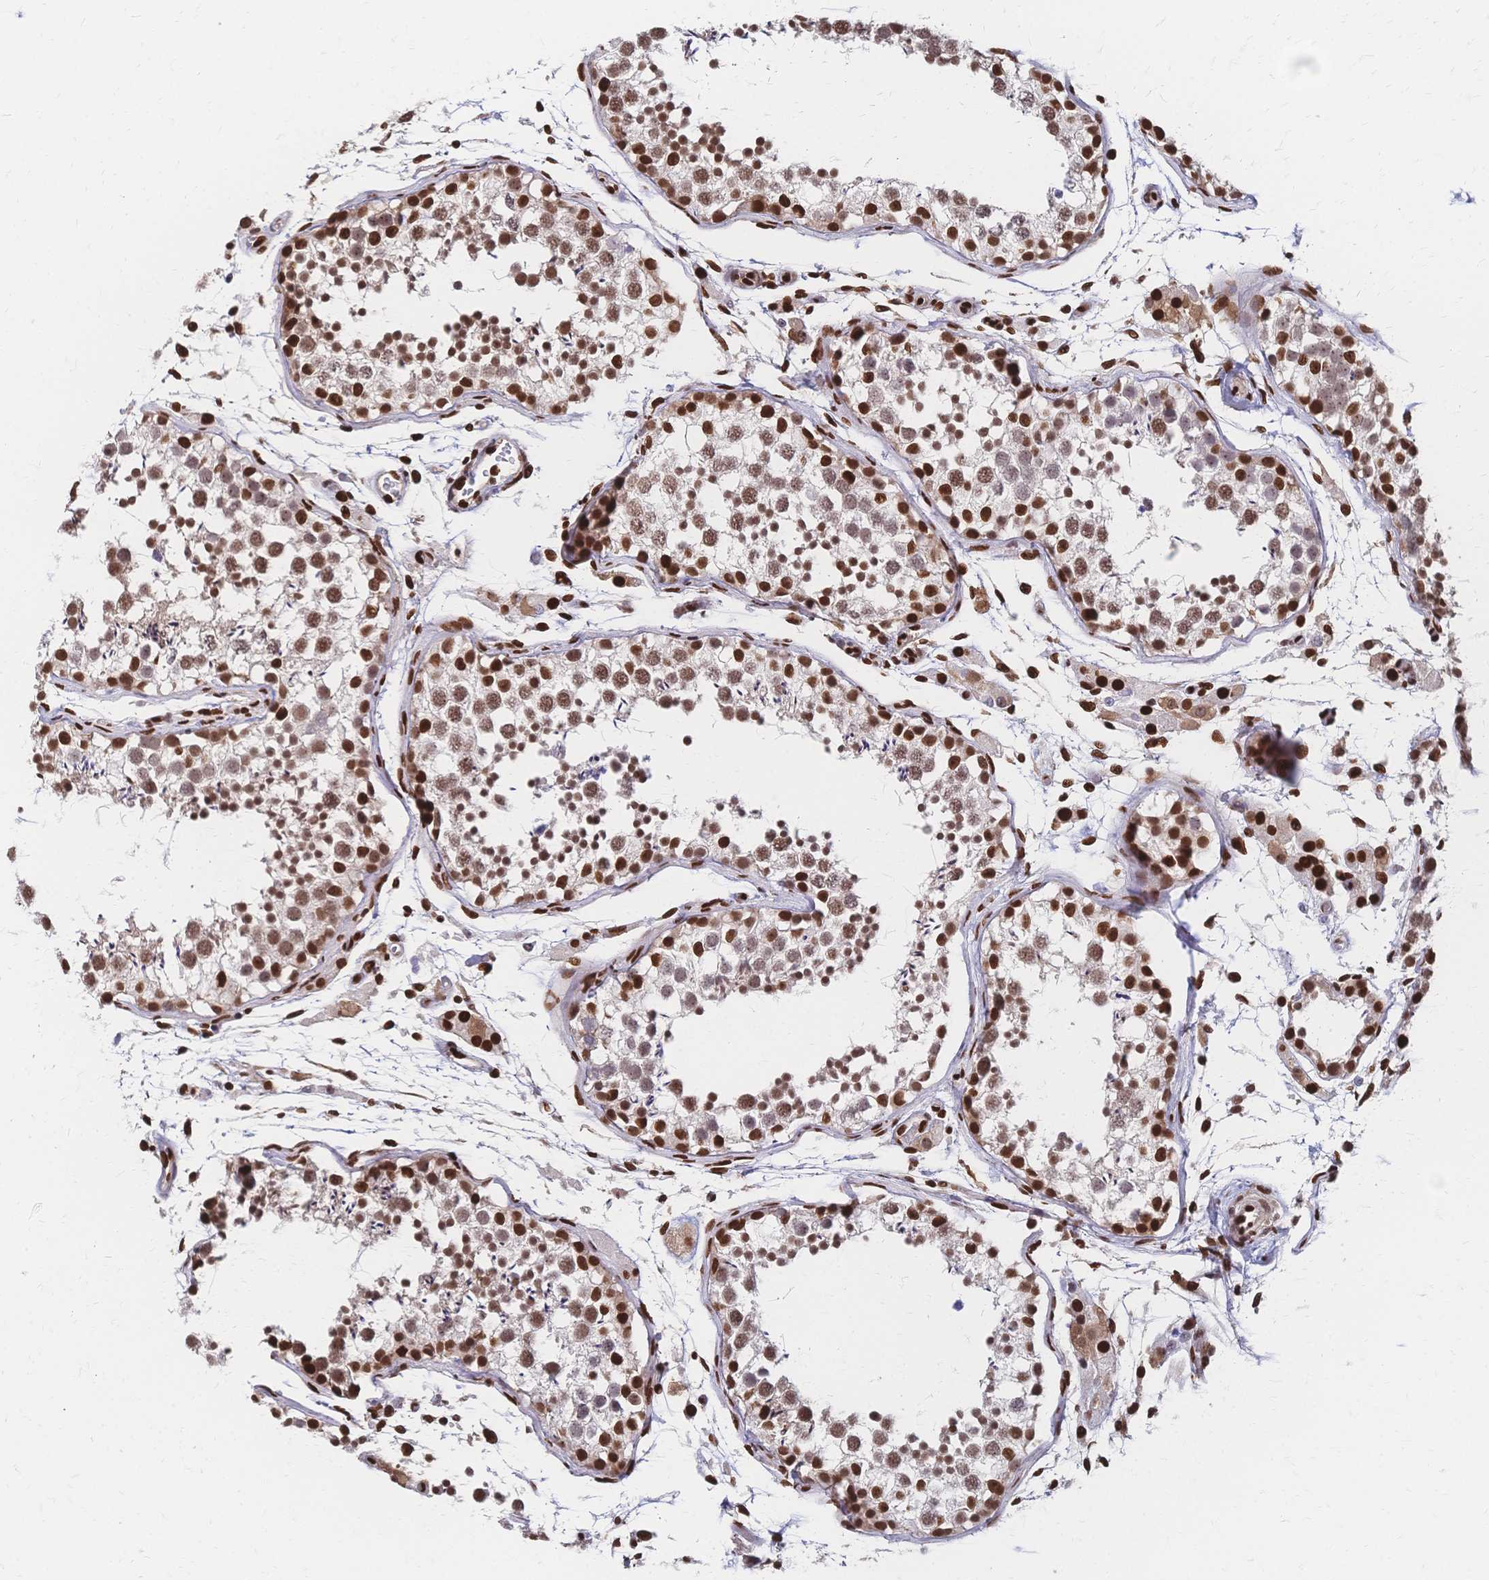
{"staining": {"intensity": "moderate", "quantity": ">75%", "location": "nuclear"}, "tissue": "testis", "cell_type": "Cells in seminiferous ducts", "image_type": "normal", "snomed": [{"axis": "morphology", "description": "Normal tissue, NOS"}, {"axis": "morphology", "description": "Seminoma, NOS"}, {"axis": "topography", "description": "Testis"}], "caption": "Moderate nuclear protein positivity is appreciated in about >75% of cells in seminiferous ducts in testis. The protein is stained brown, and the nuclei are stained in blue (DAB (3,3'-diaminobenzidine) IHC with brightfield microscopy, high magnification).", "gene": "HDGF", "patient": {"sex": "male", "age": 29}}